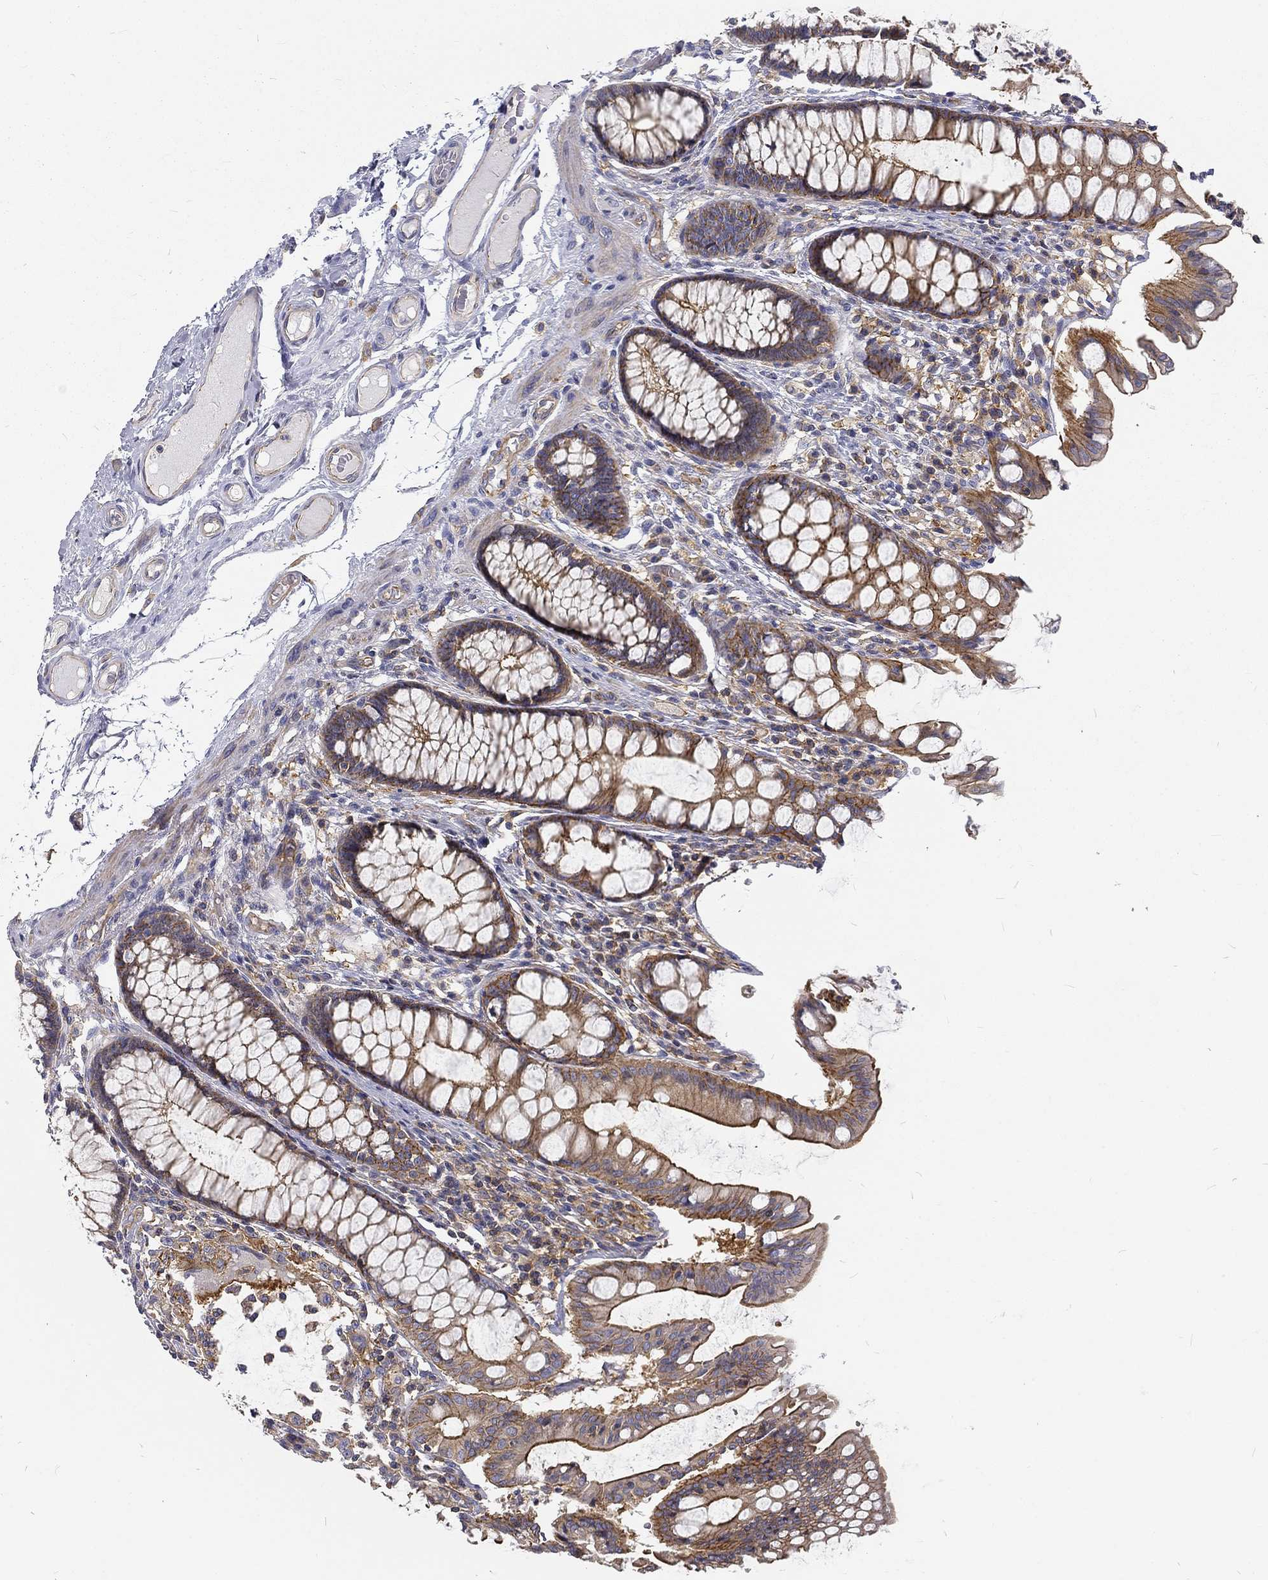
{"staining": {"intensity": "weak", "quantity": ">75%", "location": "cytoplasmic/membranous"}, "tissue": "colon", "cell_type": "Endothelial cells", "image_type": "normal", "snomed": [{"axis": "morphology", "description": "Normal tissue, NOS"}, {"axis": "topography", "description": "Colon"}], "caption": "This is a photomicrograph of immunohistochemistry (IHC) staining of benign colon, which shows weak positivity in the cytoplasmic/membranous of endothelial cells.", "gene": "MTMR11", "patient": {"sex": "female", "age": 65}}